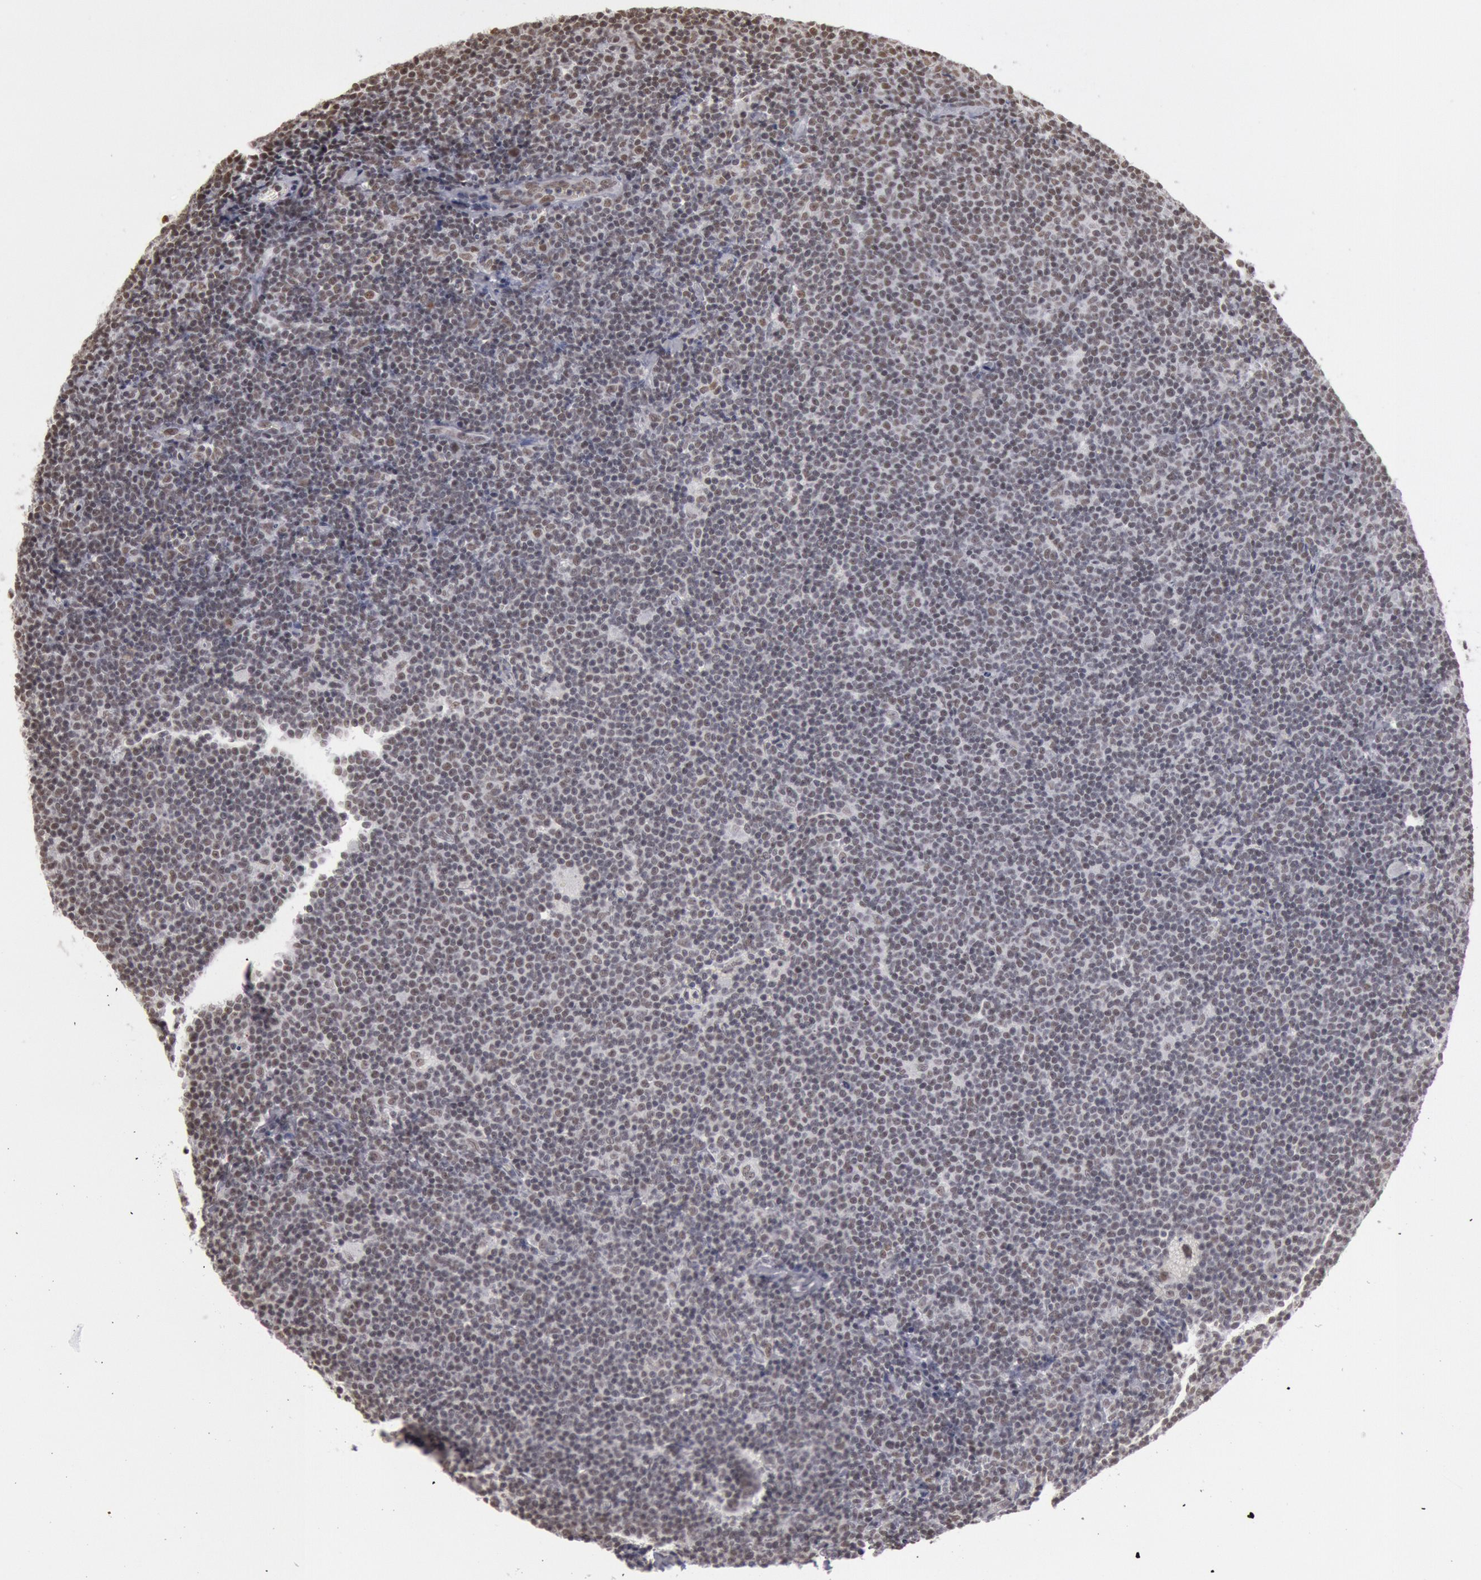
{"staining": {"intensity": "moderate", "quantity": ">75%", "location": "nuclear"}, "tissue": "lymphoma", "cell_type": "Tumor cells", "image_type": "cancer", "snomed": [{"axis": "morphology", "description": "Malignant lymphoma, non-Hodgkin's type, Low grade"}, {"axis": "topography", "description": "Lymph node"}], "caption": "Immunohistochemistry image of neoplastic tissue: low-grade malignant lymphoma, non-Hodgkin's type stained using immunohistochemistry (IHC) demonstrates medium levels of moderate protein expression localized specifically in the nuclear of tumor cells, appearing as a nuclear brown color.", "gene": "ESS2", "patient": {"sex": "male", "age": 65}}